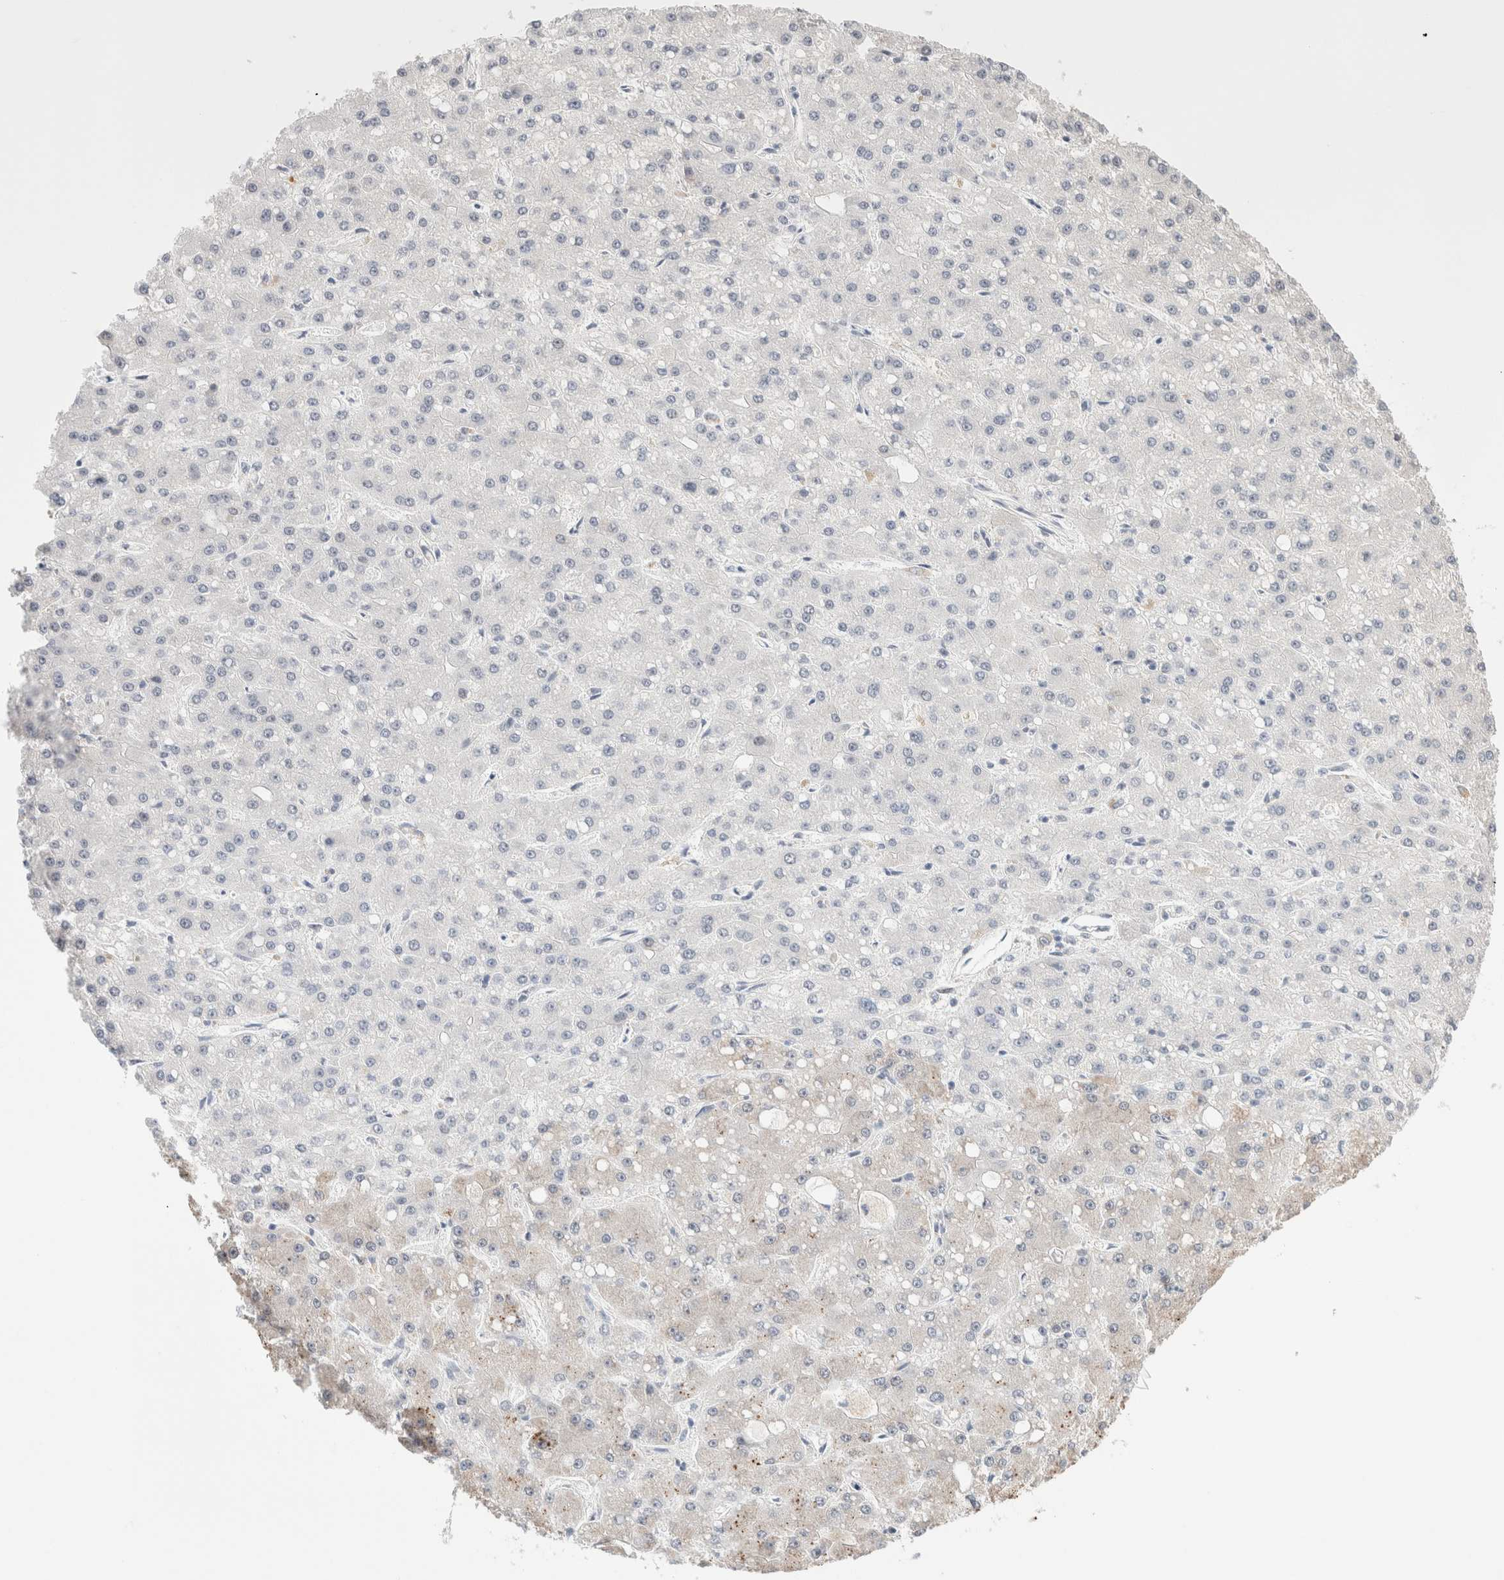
{"staining": {"intensity": "negative", "quantity": "none", "location": "none"}, "tissue": "liver cancer", "cell_type": "Tumor cells", "image_type": "cancer", "snomed": [{"axis": "morphology", "description": "Carcinoma, Hepatocellular, NOS"}, {"axis": "topography", "description": "Liver"}], "caption": "The immunohistochemistry micrograph has no significant expression in tumor cells of liver cancer tissue.", "gene": "GATAD2A", "patient": {"sex": "male", "age": 67}}